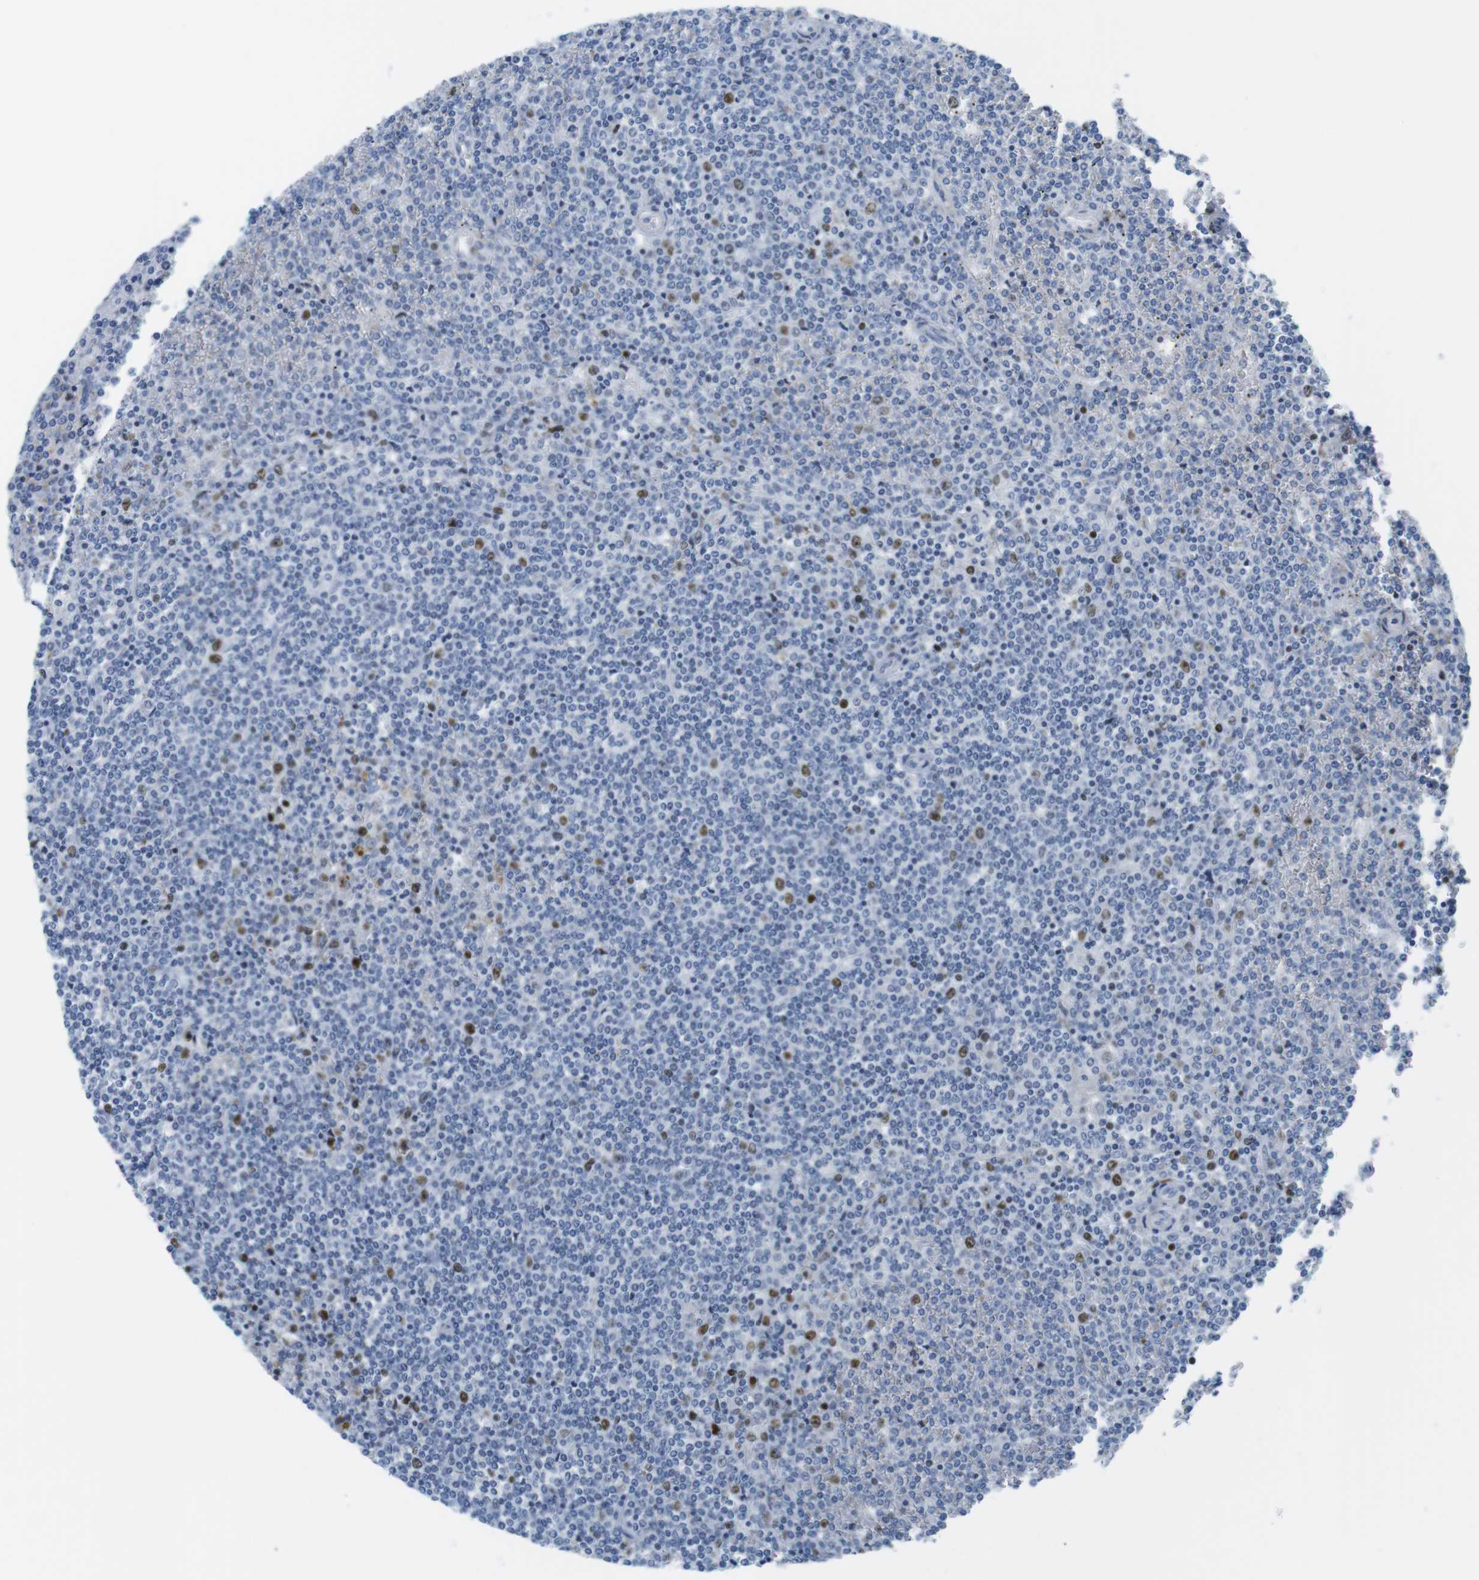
{"staining": {"intensity": "strong", "quantity": "<25%", "location": "nuclear"}, "tissue": "lymphoma", "cell_type": "Tumor cells", "image_type": "cancer", "snomed": [{"axis": "morphology", "description": "Malignant lymphoma, non-Hodgkin's type, Low grade"}, {"axis": "topography", "description": "Spleen"}], "caption": "Protein positivity by immunohistochemistry reveals strong nuclear staining in about <25% of tumor cells in lymphoma. (Brightfield microscopy of DAB IHC at high magnification).", "gene": "CHAF1A", "patient": {"sex": "female", "age": 19}}